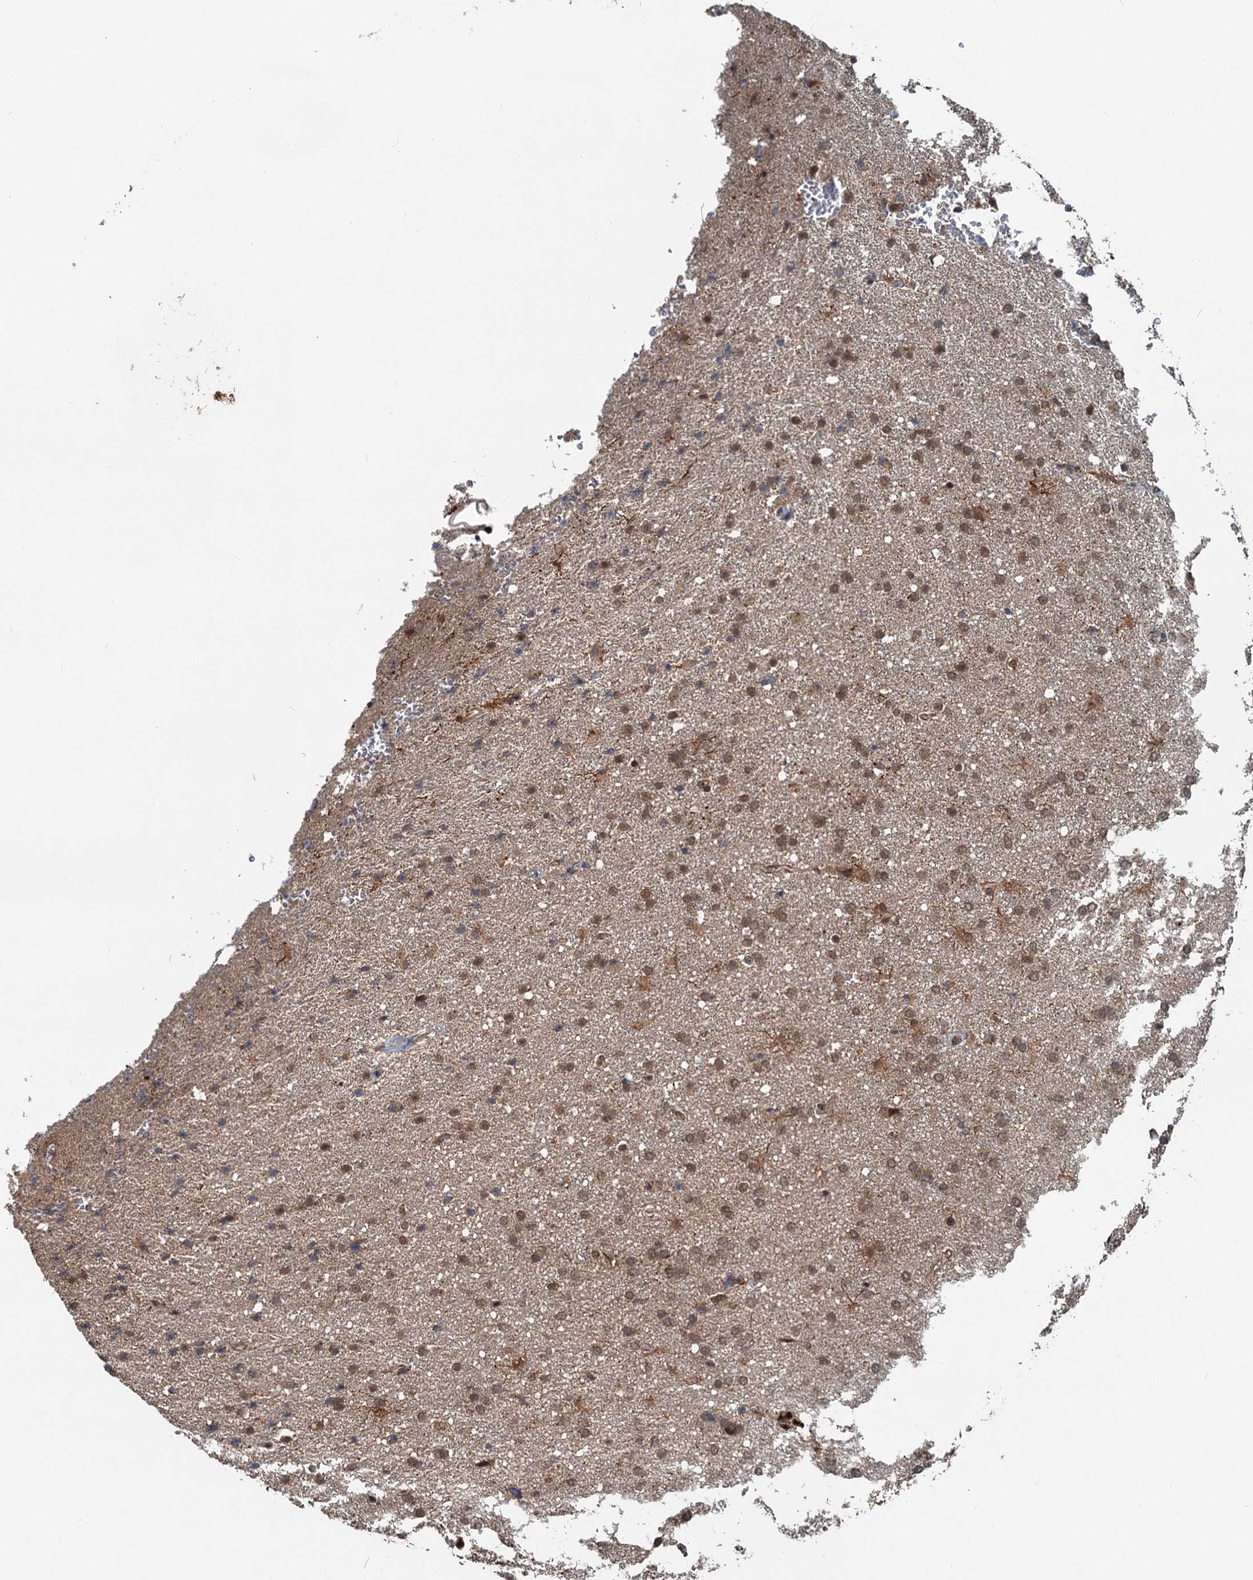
{"staining": {"intensity": "moderate", "quantity": ">75%", "location": "cytoplasmic/membranous,nuclear"}, "tissue": "glioma", "cell_type": "Tumor cells", "image_type": "cancer", "snomed": [{"axis": "morphology", "description": "Glioma, malignant, High grade"}, {"axis": "topography", "description": "Brain"}], "caption": "High-power microscopy captured an immunohistochemistry micrograph of glioma, revealing moderate cytoplasmic/membranous and nuclear staining in about >75% of tumor cells. (Stains: DAB in brown, nuclei in blue, Microscopy: brightfield microscopy at high magnification).", "gene": "RITA1", "patient": {"sex": "male", "age": 72}}